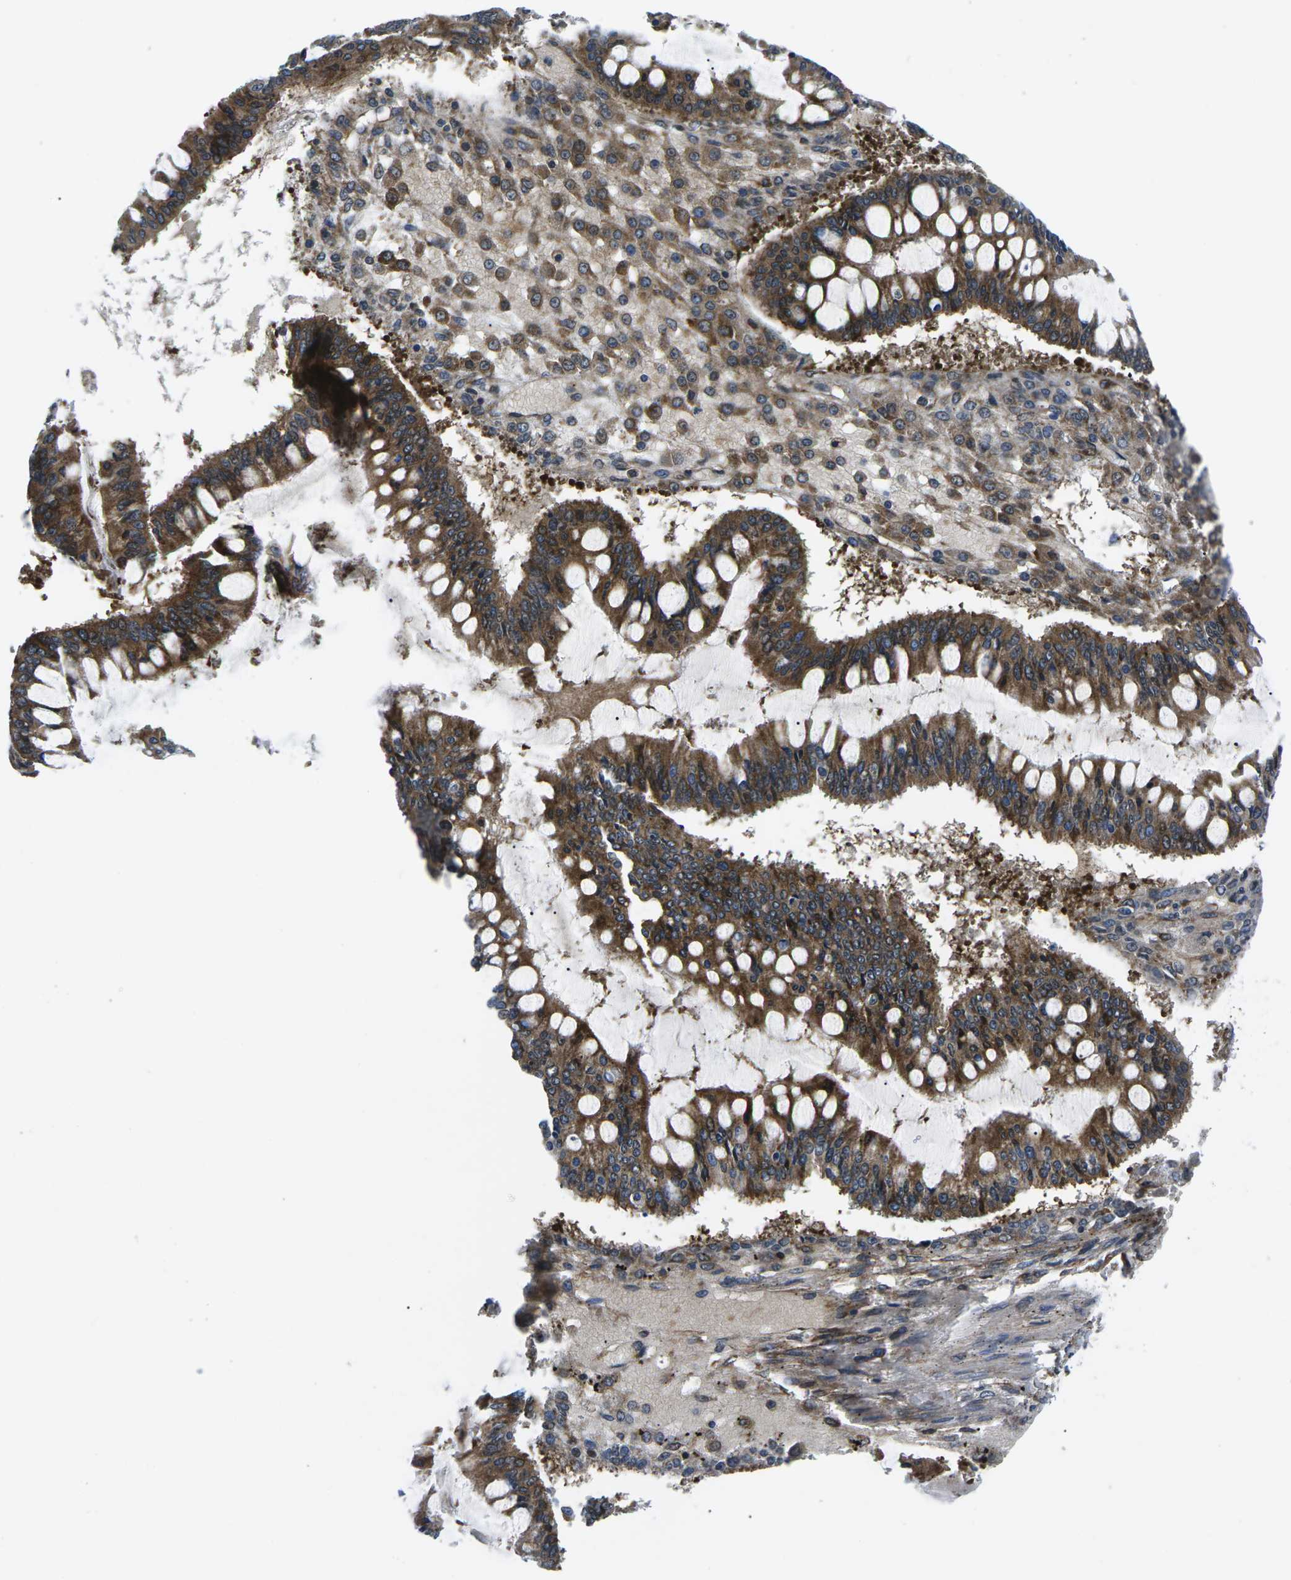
{"staining": {"intensity": "strong", "quantity": ">75%", "location": "cytoplasmic/membranous"}, "tissue": "ovarian cancer", "cell_type": "Tumor cells", "image_type": "cancer", "snomed": [{"axis": "morphology", "description": "Cystadenocarcinoma, mucinous, NOS"}, {"axis": "topography", "description": "Ovary"}], "caption": "Mucinous cystadenocarcinoma (ovarian) stained with DAB IHC exhibits high levels of strong cytoplasmic/membranous expression in about >75% of tumor cells. The protein of interest is shown in brown color, while the nuclei are stained blue.", "gene": "EIF4E", "patient": {"sex": "female", "age": 73}}